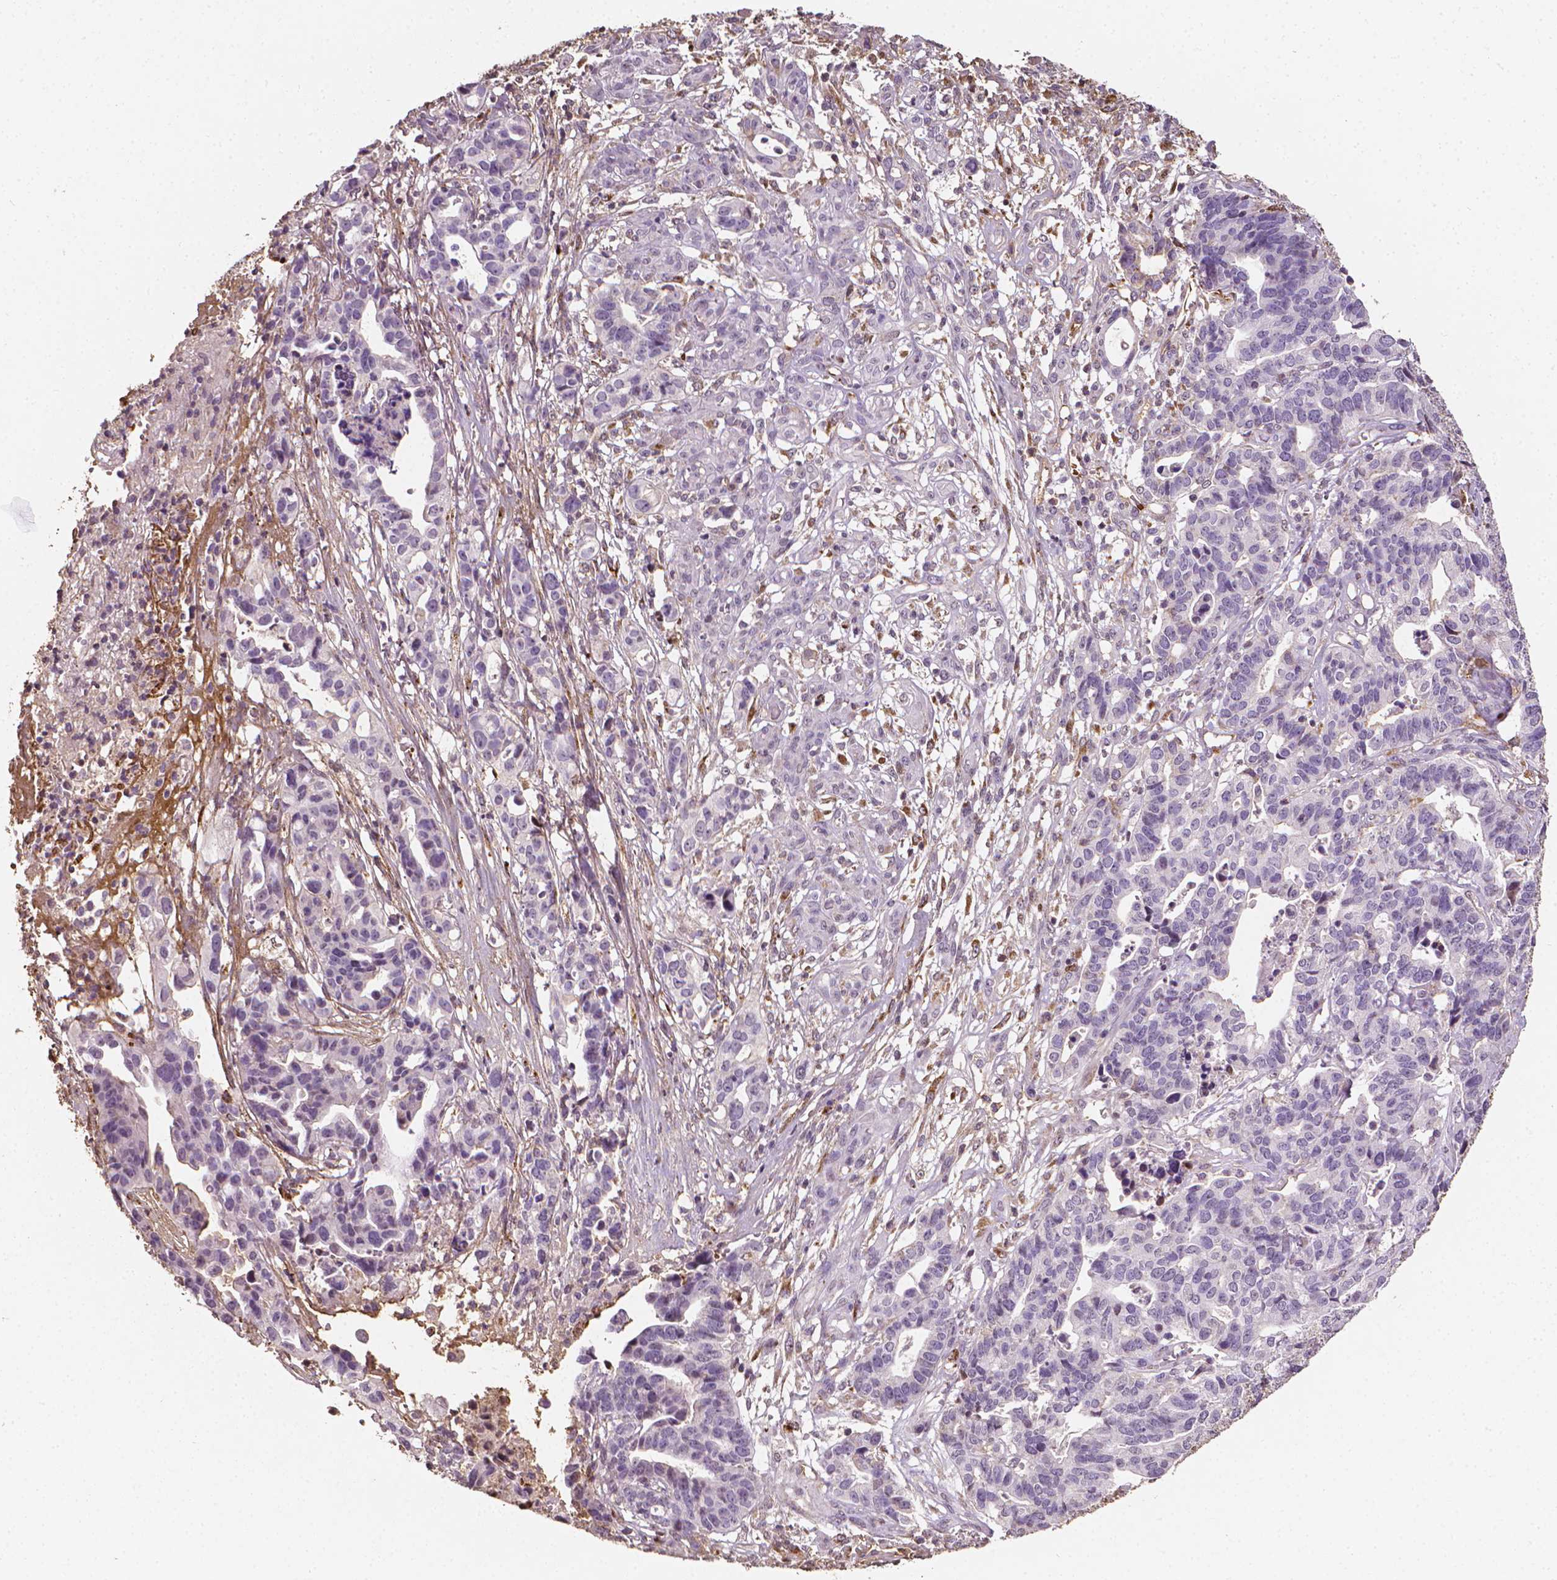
{"staining": {"intensity": "negative", "quantity": "none", "location": "none"}, "tissue": "stomach cancer", "cell_type": "Tumor cells", "image_type": "cancer", "snomed": [{"axis": "morphology", "description": "Adenocarcinoma, NOS"}, {"axis": "topography", "description": "Stomach, upper"}], "caption": "There is no significant positivity in tumor cells of stomach adenocarcinoma. Brightfield microscopy of immunohistochemistry (IHC) stained with DAB (brown) and hematoxylin (blue), captured at high magnification.", "gene": "DCN", "patient": {"sex": "female", "age": 67}}